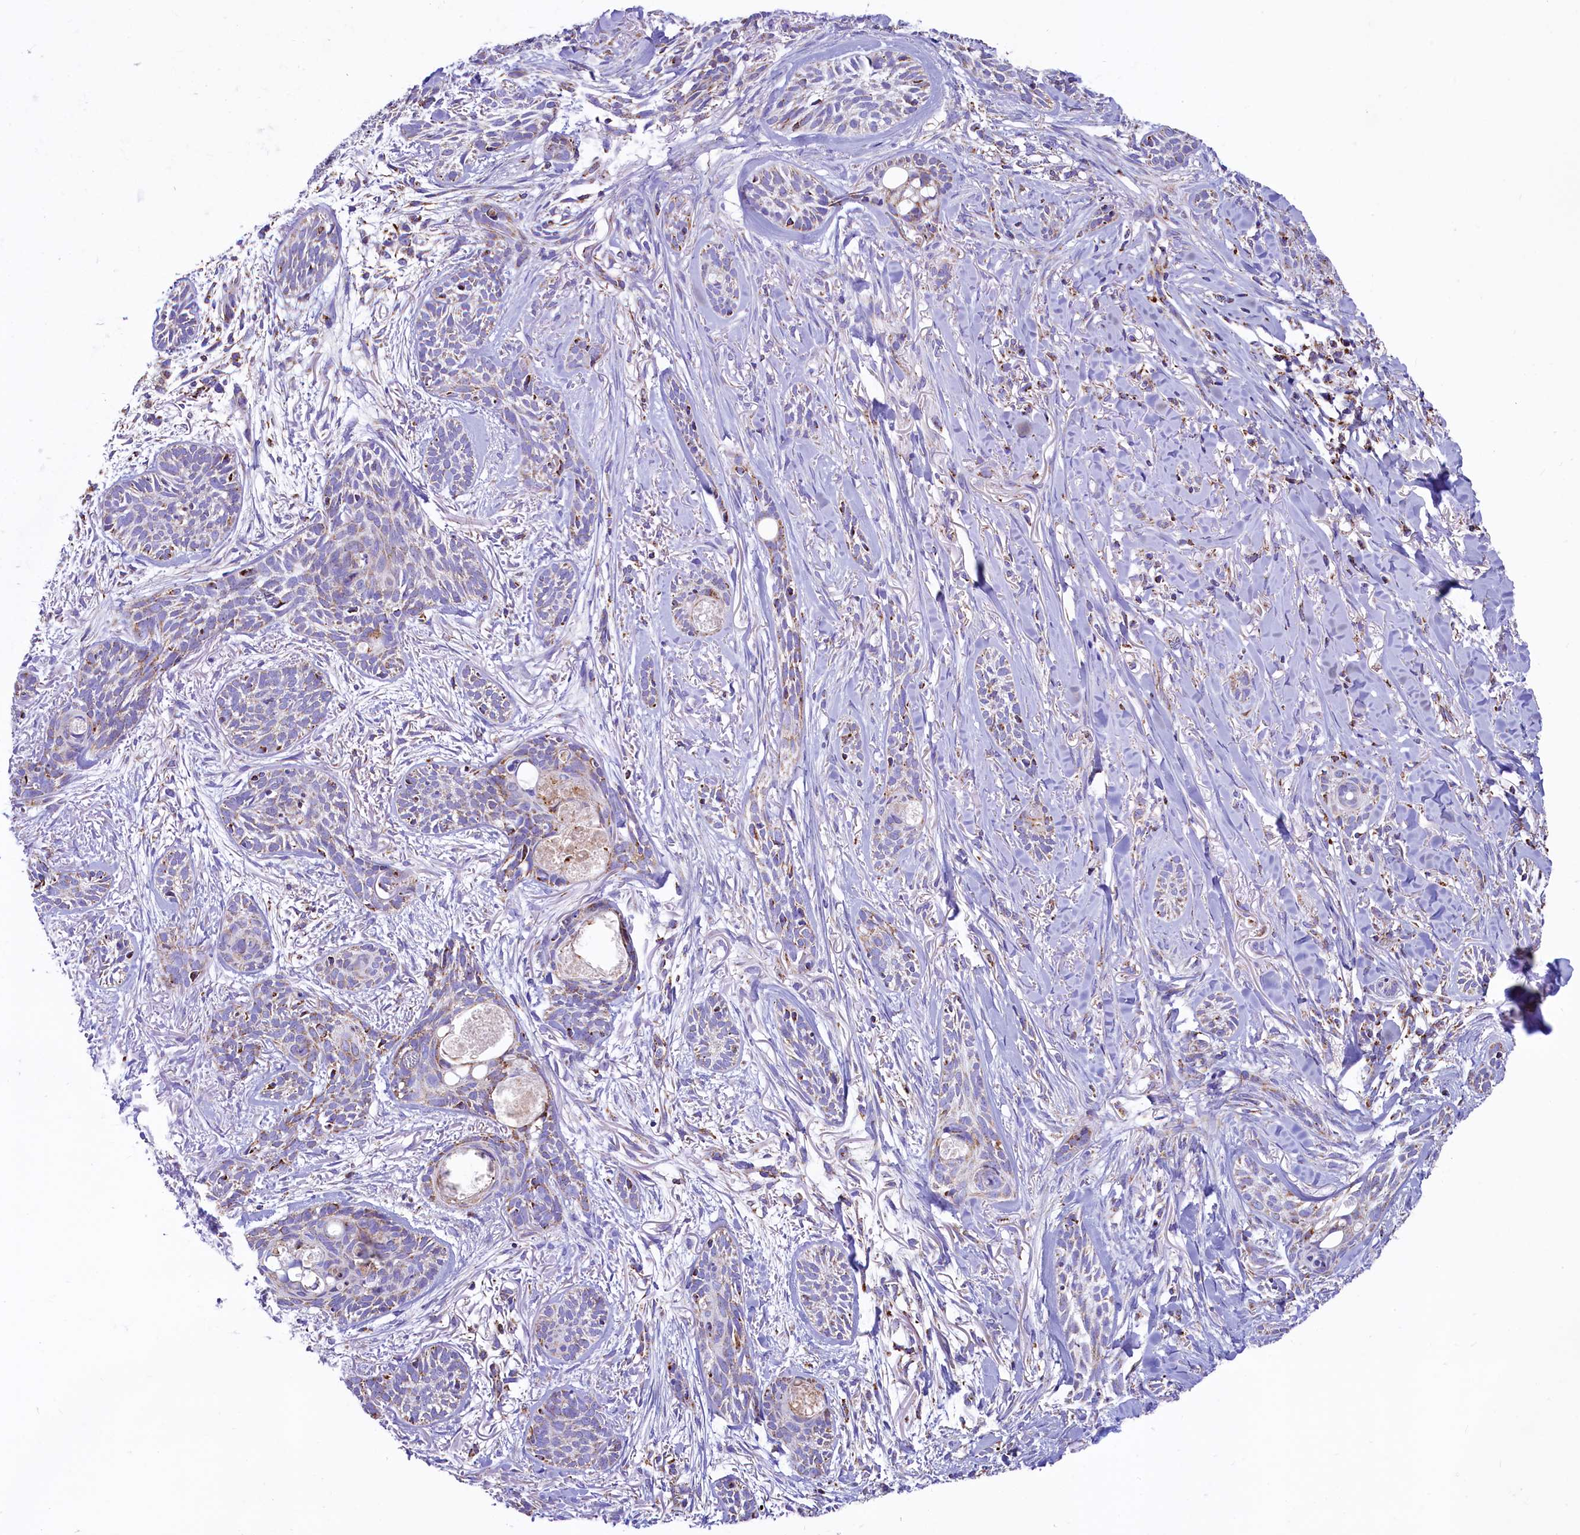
{"staining": {"intensity": "weak", "quantity": "<25%", "location": "cytoplasmic/membranous"}, "tissue": "skin cancer", "cell_type": "Tumor cells", "image_type": "cancer", "snomed": [{"axis": "morphology", "description": "Basal cell carcinoma"}, {"axis": "topography", "description": "Skin"}], "caption": "IHC image of neoplastic tissue: human skin basal cell carcinoma stained with DAB (3,3'-diaminobenzidine) displays no significant protein positivity in tumor cells.", "gene": "IDH3A", "patient": {"sex": "female", "age": 59}}